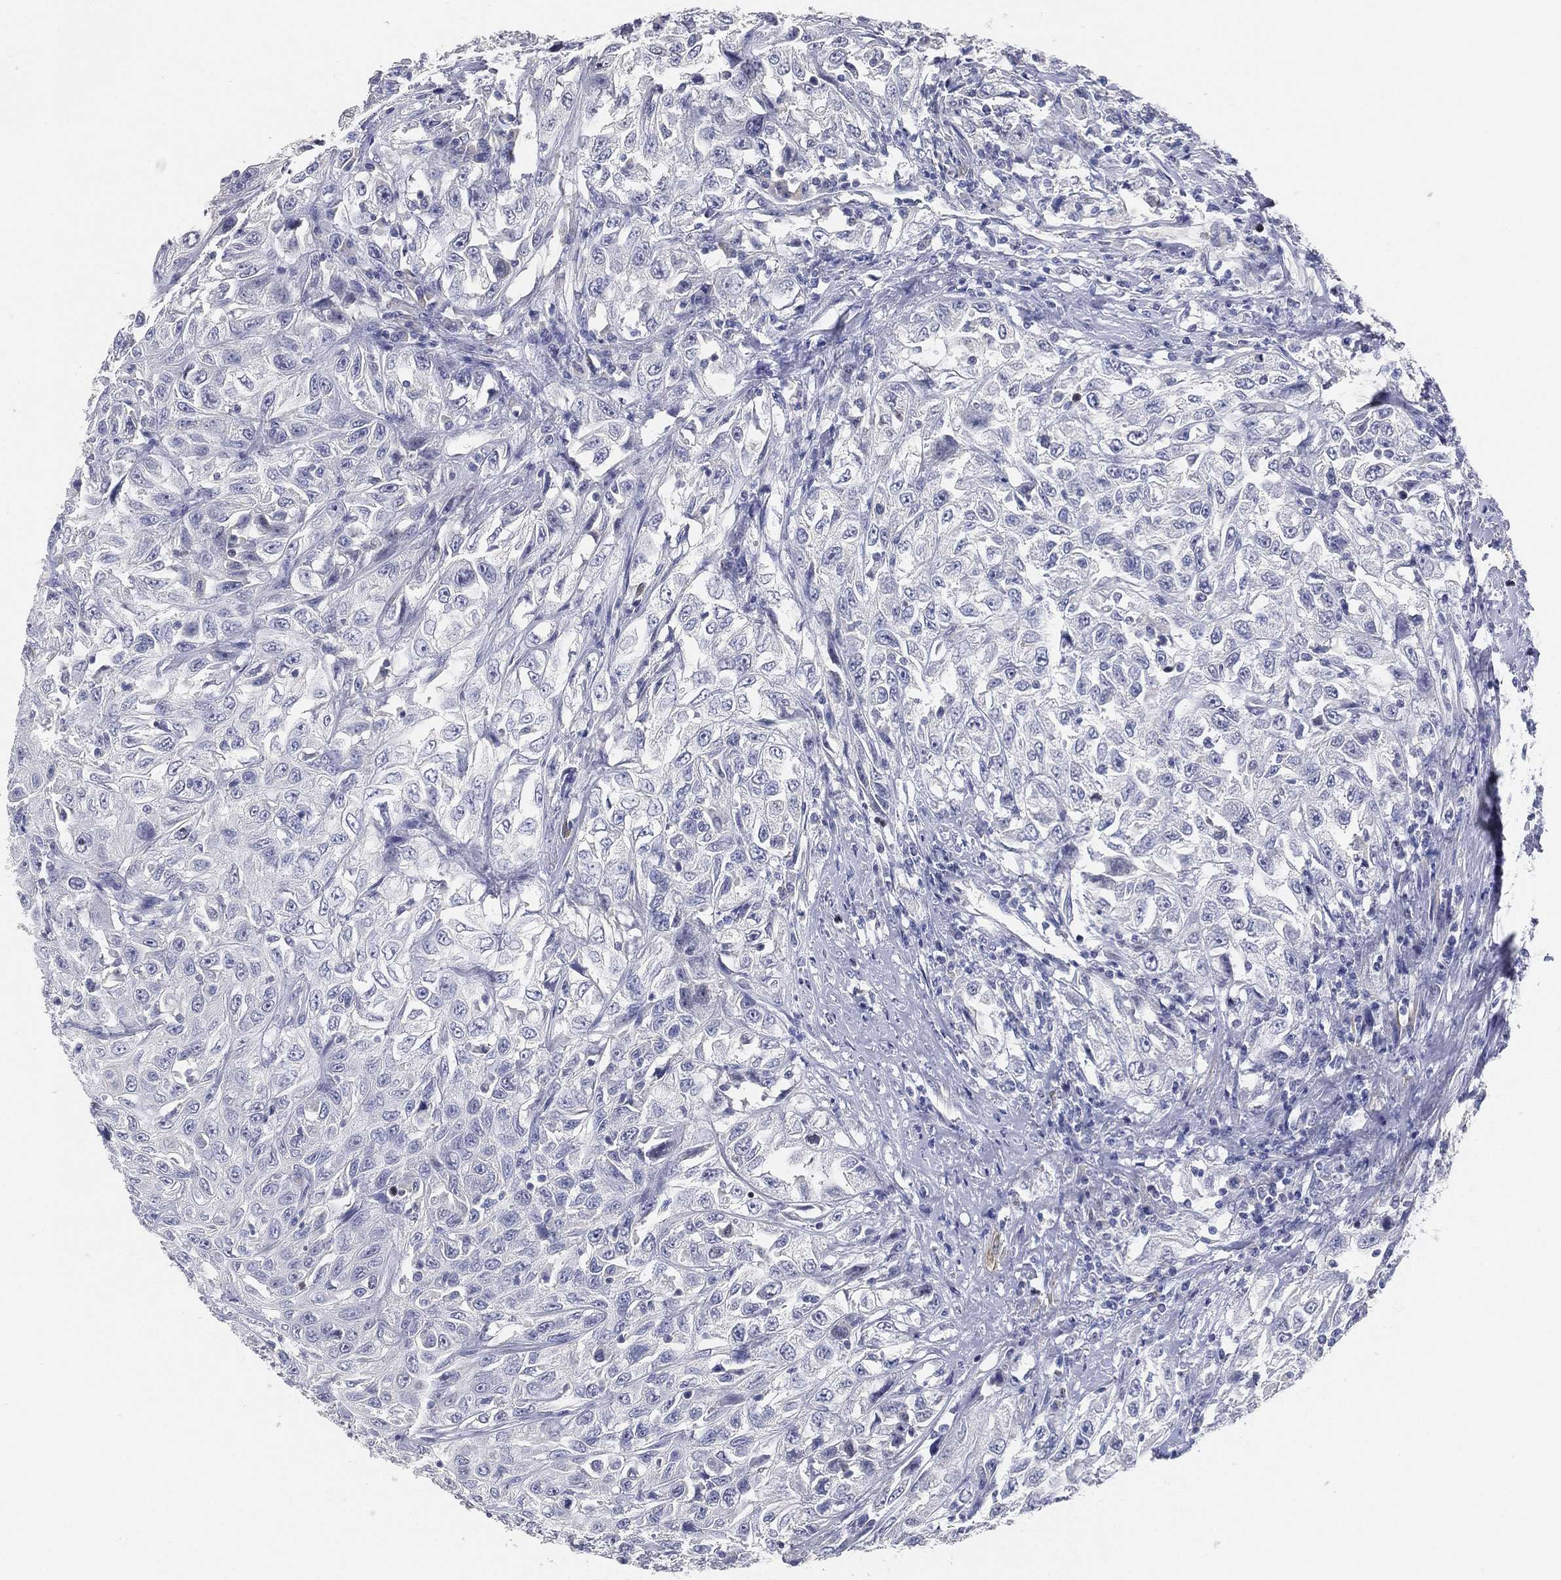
{"staining": {"intensity": "negative", "quantity": "none", "location": "none"}, "tissue": "urothelial cancer", "cell_type": "Tumor cells", "image_type": "cancer", "snomed": [{"axis": "morphology", "description": "Urothelial carcinoma, High grade"}, {"axis": "topography", "description": "Urinary bladder"}], "caption": "This is an IHC micrograph of high-grade urothelial carcinoma. There is no staining in tumor cells.", "gene": "FAM187B", "patient": {"sex": "female", "age": 56}}